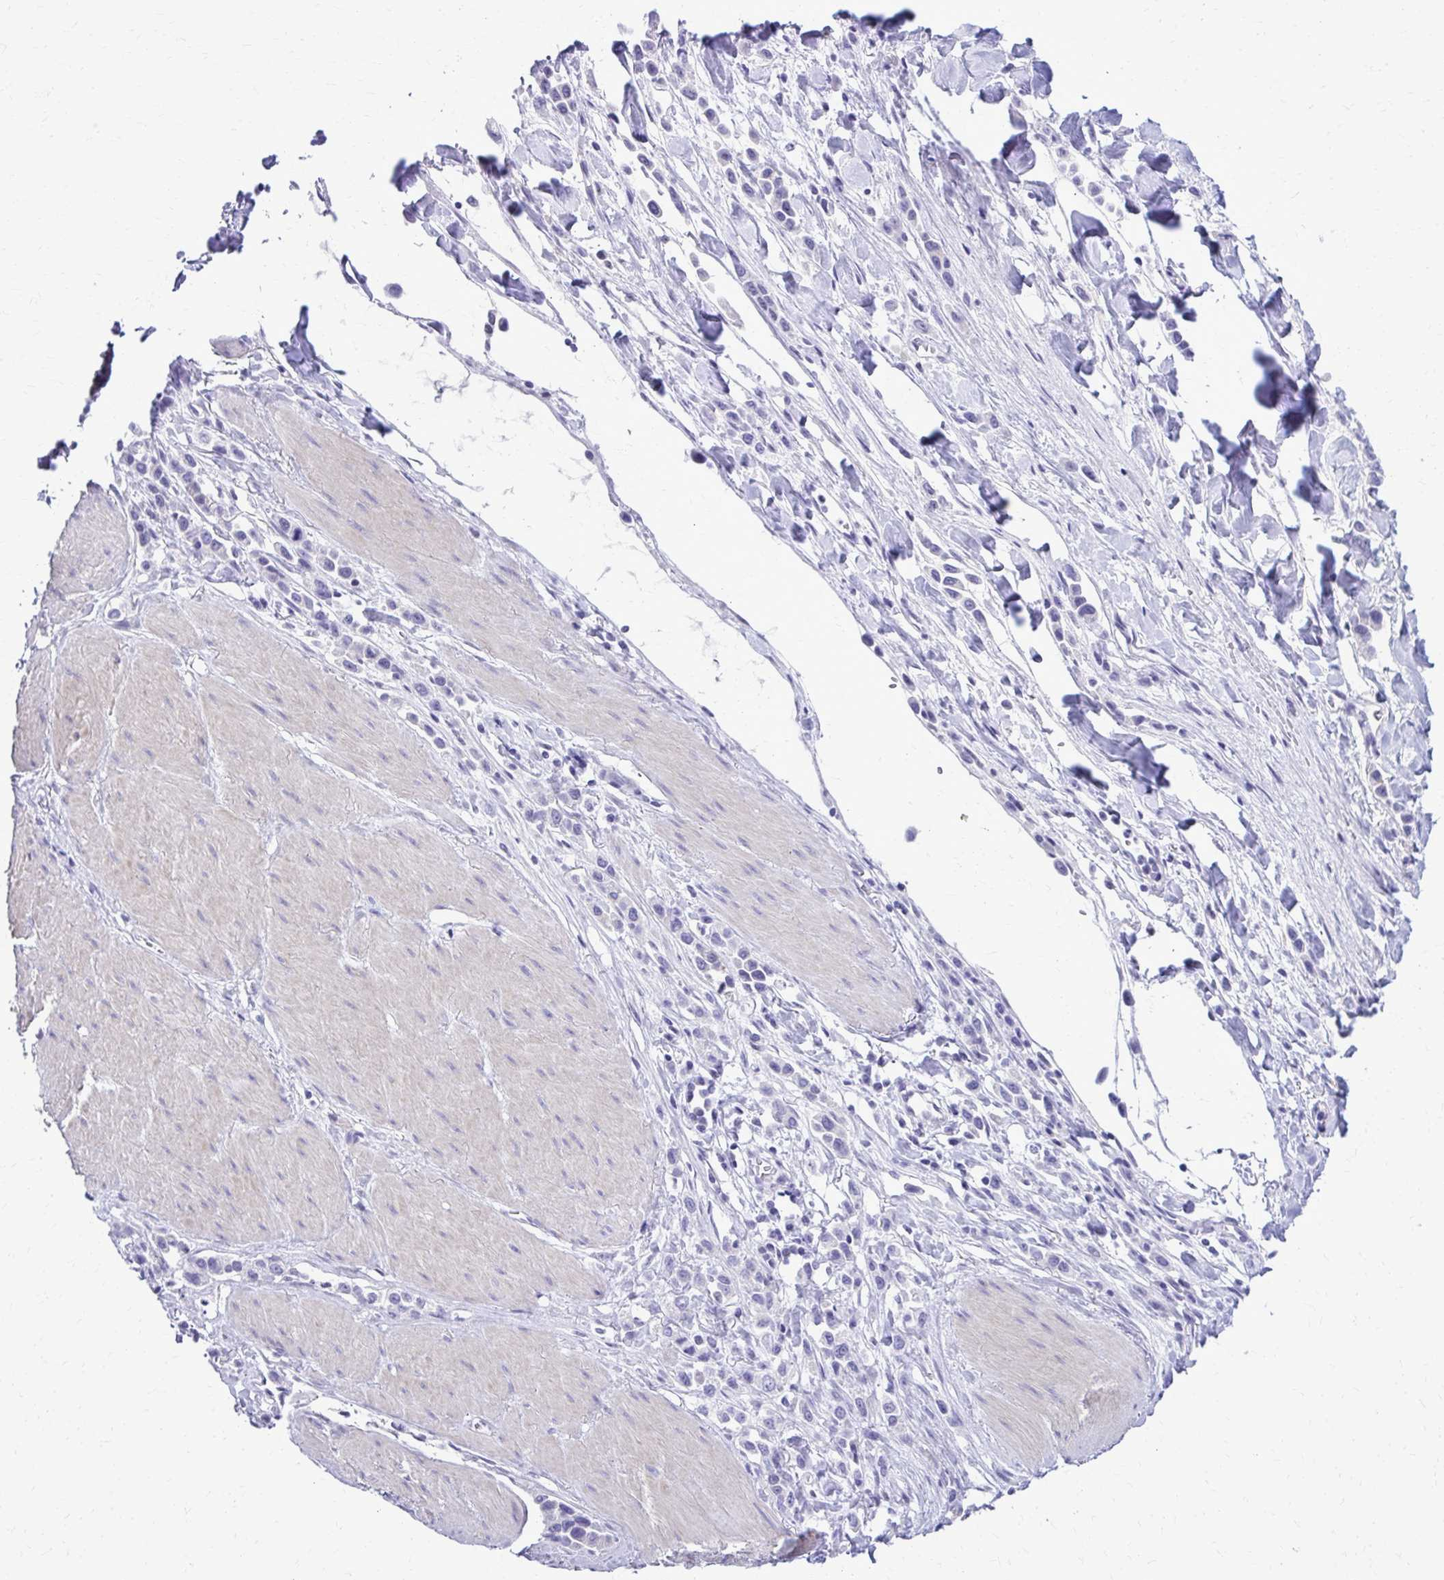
{"staining": {"intensity": "negative", "quantity": "none", "location": "none"}, "tissue": "stomach cancer", "cell_type": "Tumor cells", "image_type": "cancer", "snomed": [{"axis": "morphology", "description": "Adenocarcinoma, NOS"}, {"axis": "topography", "description": "Stomach"}], "caption": "Immunohistochemistry (IHC) histopathology image of neoplastic tissue: human stomach adenocarcinoma stained with DAB shows no significant protein expression in tumor cells.", "gene": "RASL11B", "patient": {"sex": "male", "age": 47}}